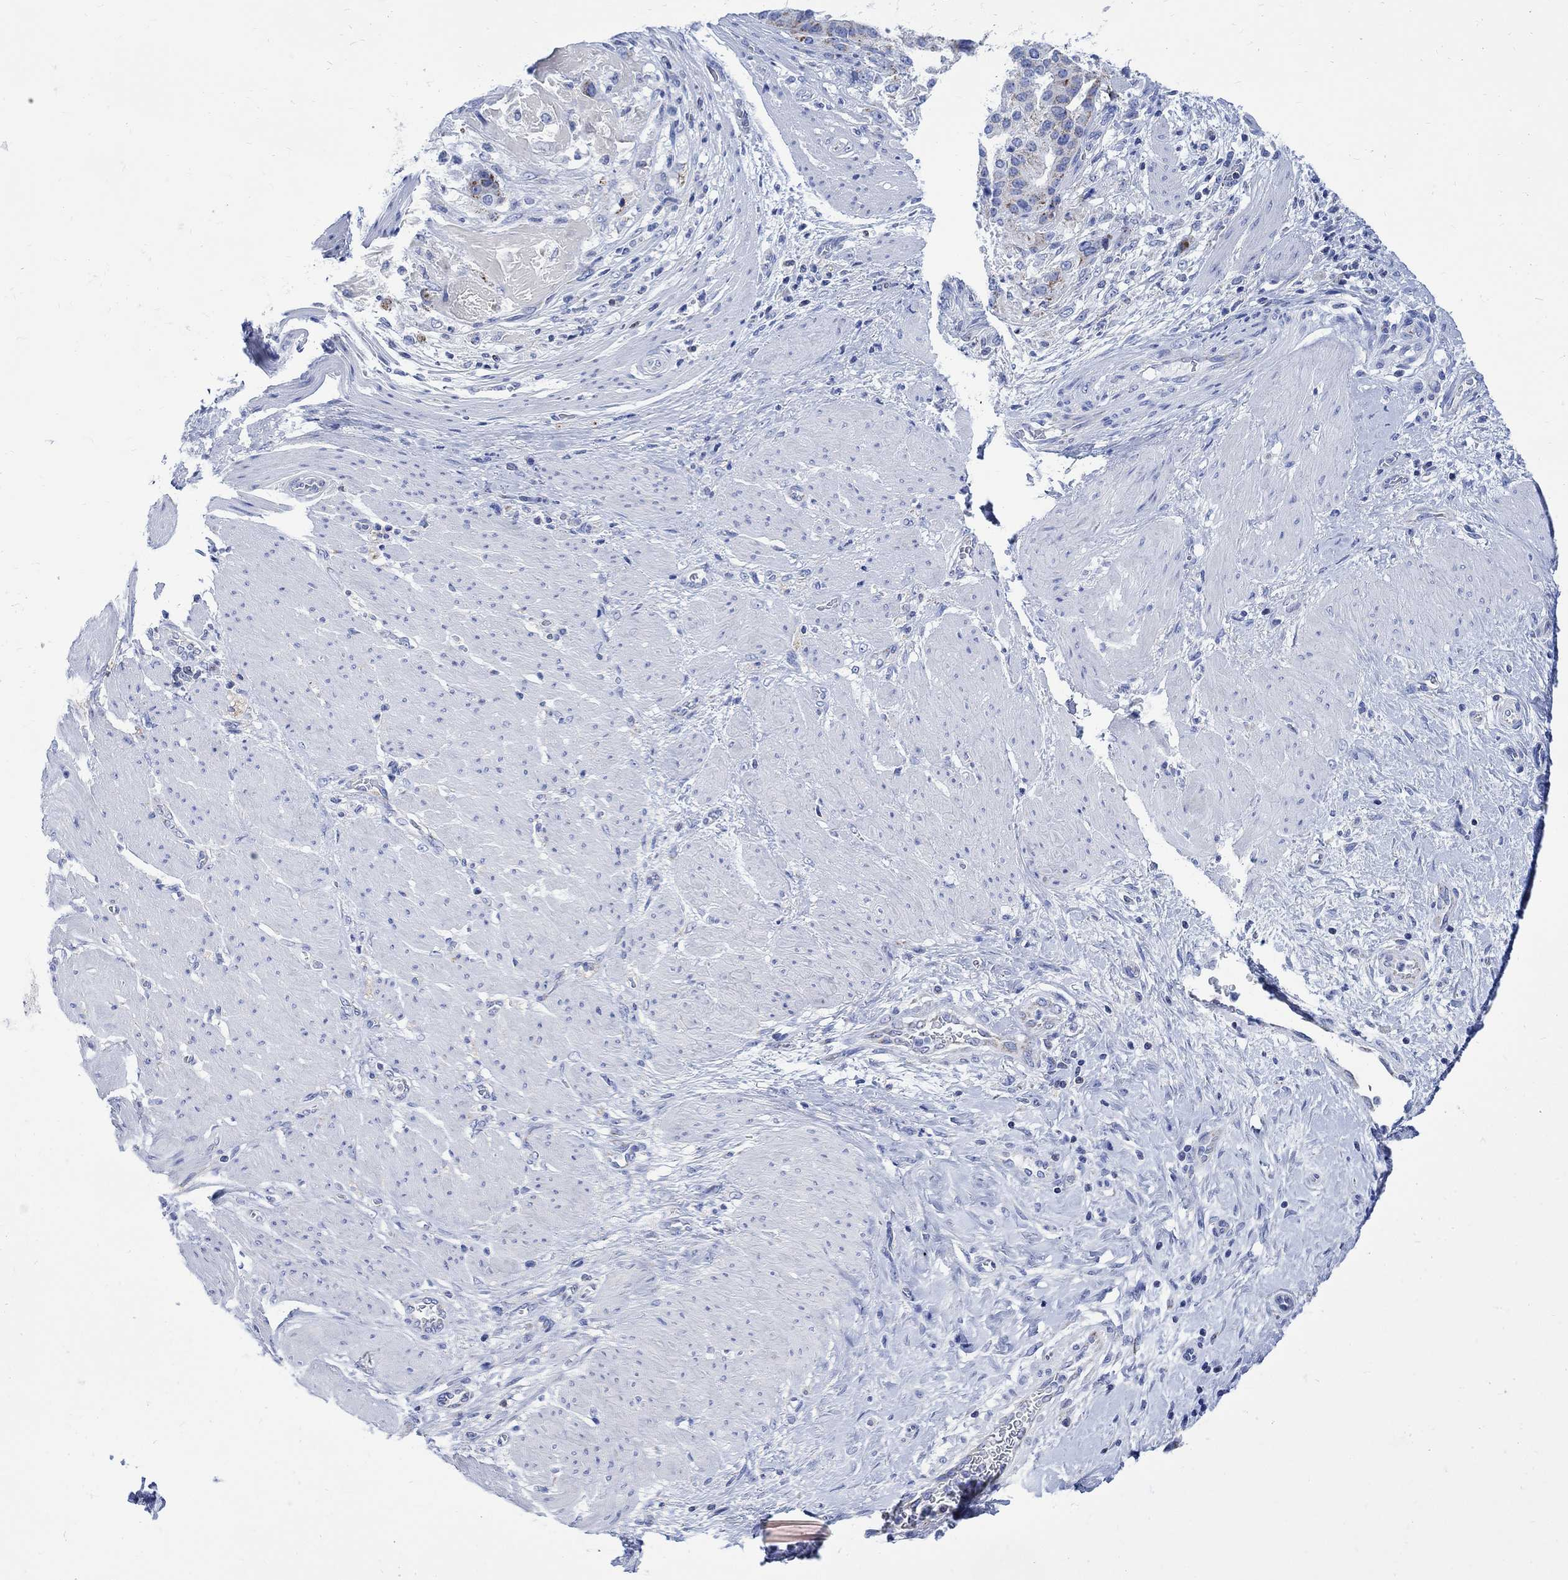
{"staining": {"intensity": "moderate", "quantity": "25%-75%", "location": "cytoplasmic/membranous"}, "tissue": "stomach cancer", "cell_type": "Tumor cells", "image_type": "cancer", "snomed": [{"axis": "morphology", "description": "Adenocarcinoma, NOS"}, {"axis": "topography", "description": "Stomach"}], "caption": "Tumor cells exhibit medium levels of moderate cytoplasmic/membranous positivity in about 25%-75% of cells in human stomach cancer (adenocarcinoma).", "gene": "CPLX2", "patient": {"sex": "male", "age": 48}}